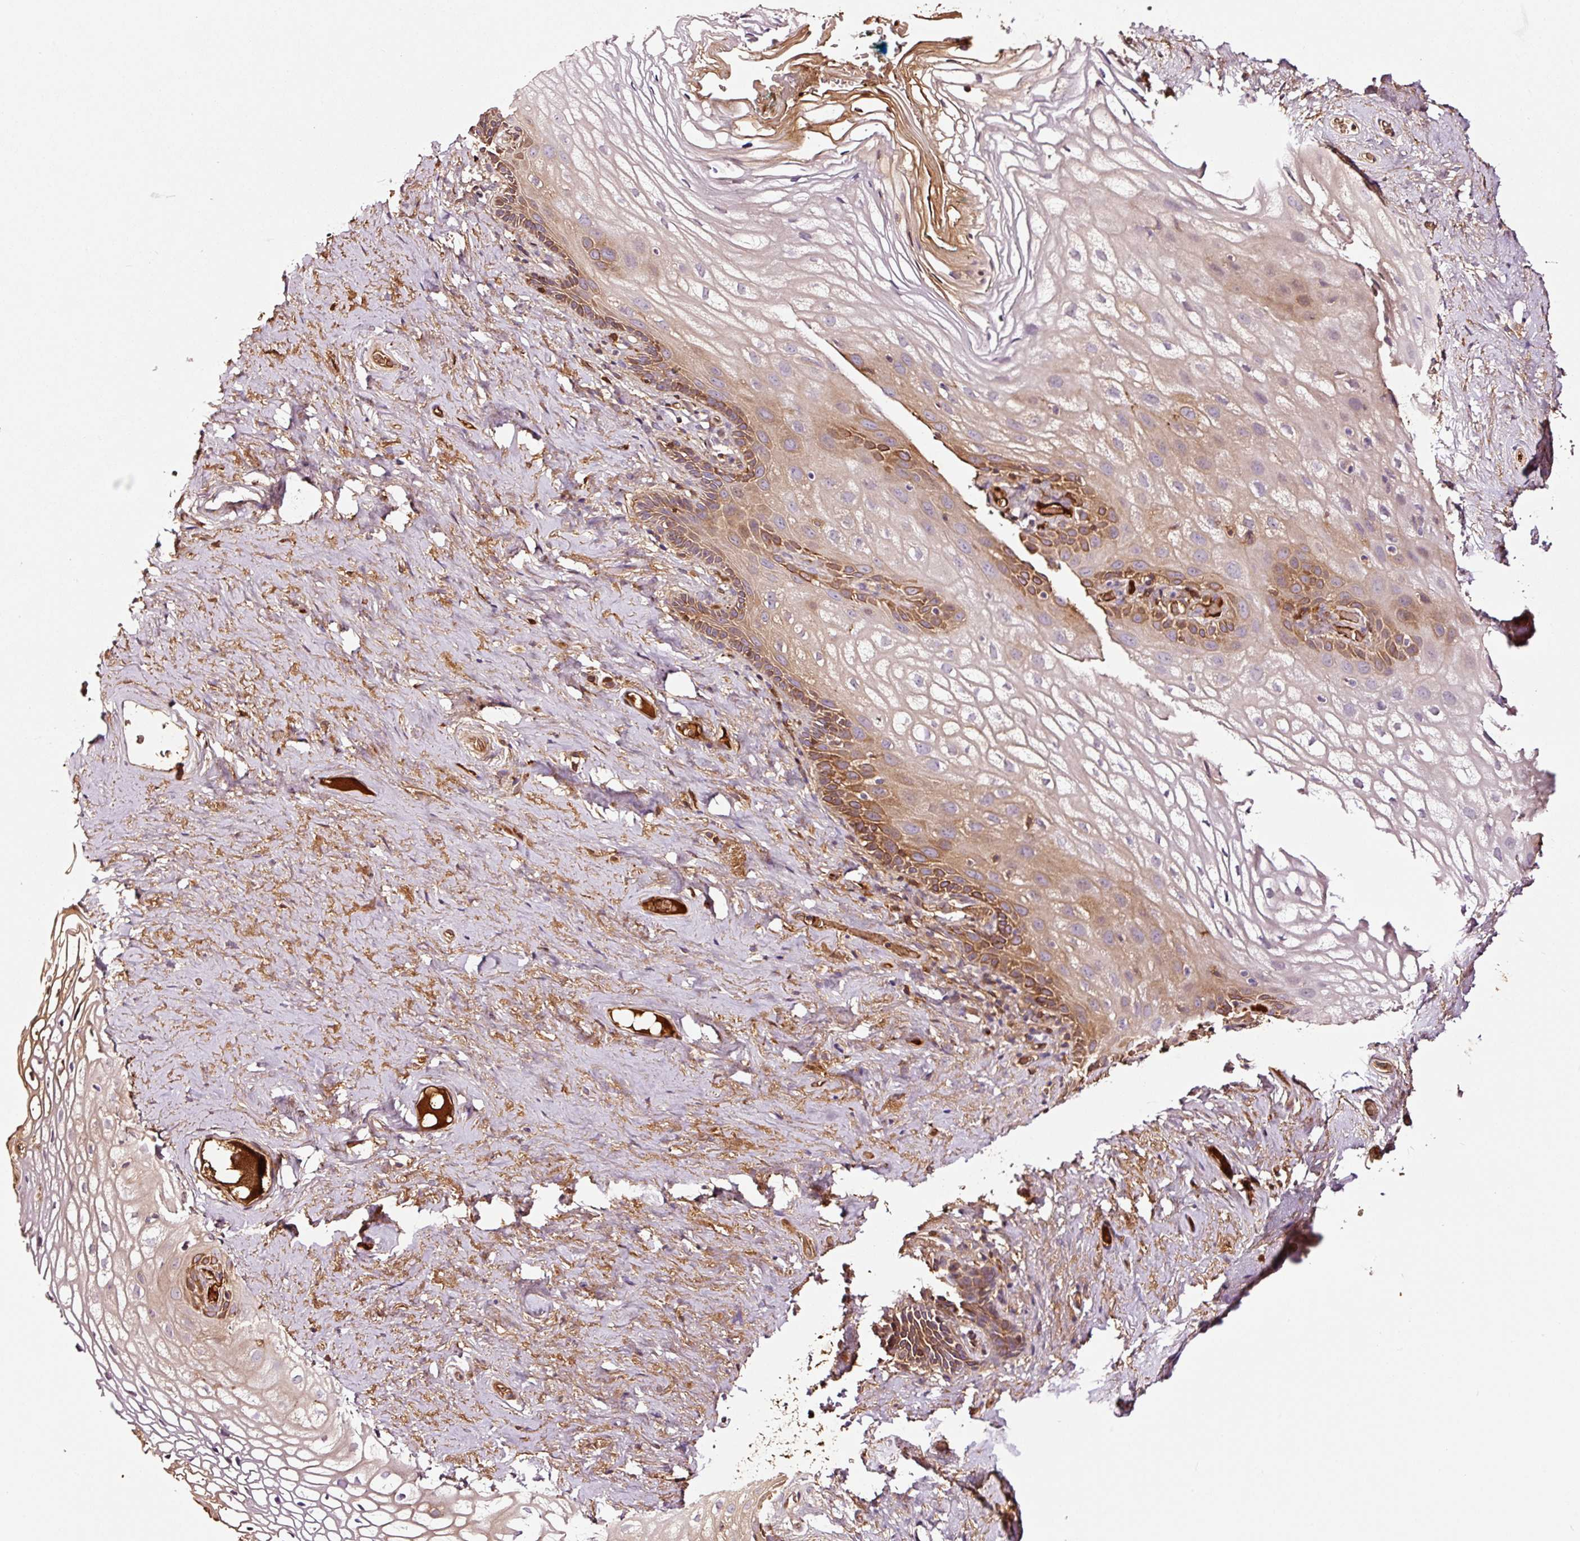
{"staining": {"intensity": "strong", "quantity": "25%-75%", "location": "cytoplasmic/membranous"}, "tissue": "vagina", "cell_type": "Squamous epithelial cells", "image_type": "normal", "snomed": [{"axis": "morphology", "description": "Normal tissue, NOS"}, {"axis": "topography", "description": "Vagina"}, {"axis": "topography", "description": "Peripheral nerve tissue"}], "caption": "IHC (DAB) staining of benign vagina exhibits strong cytoplasmic/membranous protein expression in about 25%-75% of squamous epithelial cells.", "gene": "PGLYRP2", "patient": {"sex": "female", "age": 71}}